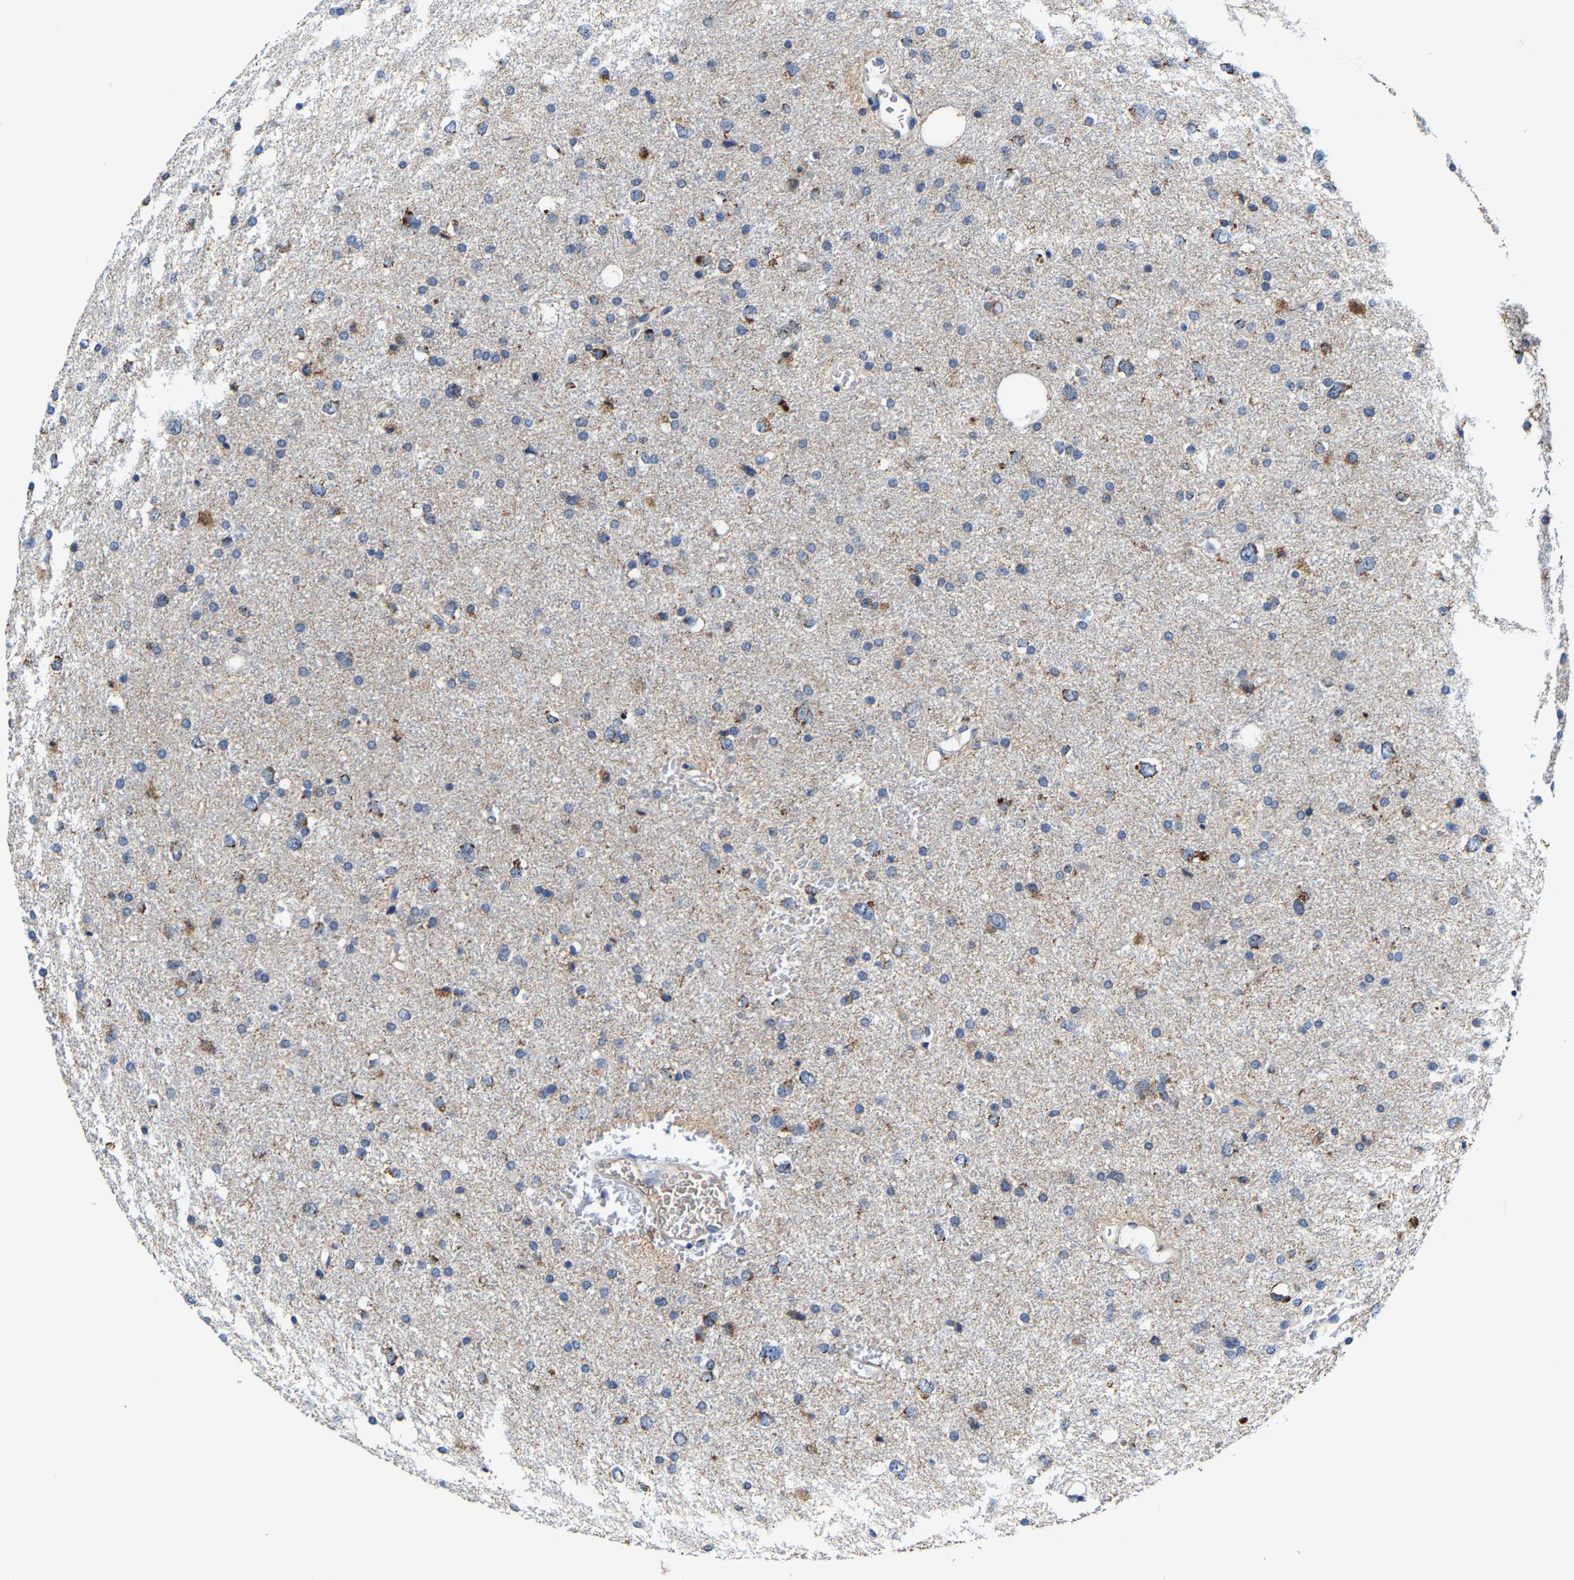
{"staining": {"intensity": "moderate", "quantity": "25%-75%", "location": "cytoplasmic/membranous"}, "tissue": "glioma", "cell_type": "Tumor cells", "image_type": "cancer", "snomed": [{"axis": "morphology", "description": "Glioma, malignant, Low grade"}, {"axis": "topography", "description": "Brain"}], "caption": "Immunohistochemical staining of human glioma shows medium levels of moderate cytoplasmic/membranous expression in approximately 25%-75% of tumor cells.", "gene": "SLC25A25", "patient": {"sex": "female", "age": 37}}